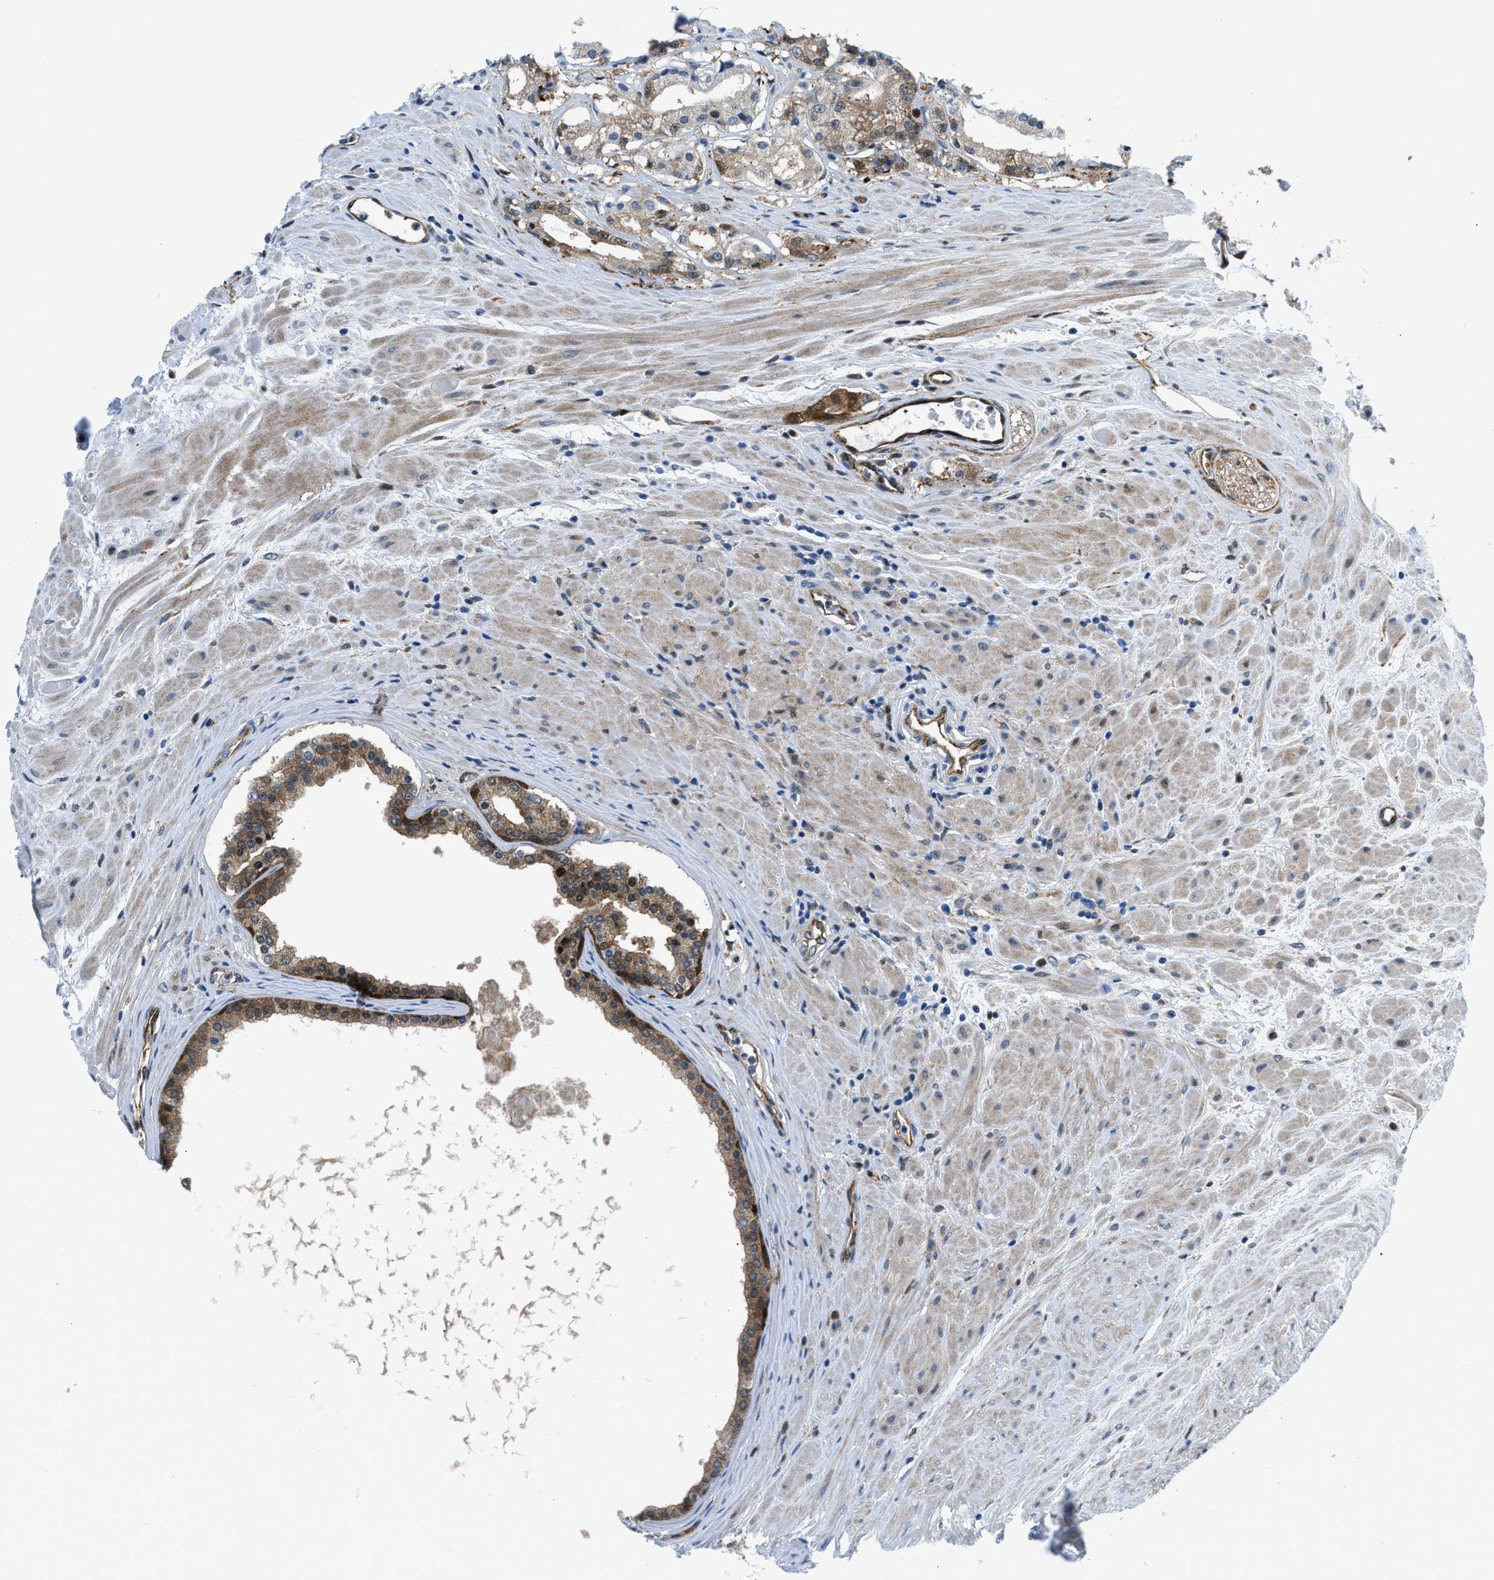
{"staining": {"intensity": "strong", "quantity": "25%-75%", "location": "cytoplasmic/membranous,nuclear"}, "tissue": "prostate cancer", "cell_type": "Tumor cells", "image_type": "cancer", "snomed": [{"axis": "morphology", "description": "Adenocarcinoma, Low grade"}, {"axis": "topography", "description": "Prostate"}], "caption": "Immunohistochemical staining of human adenocarcinoma (low-grade) (prostate) exhibits high levels of strong cytoplasmic/membranous and nuclear positivity in approximately 25%-75% of tumor cells. The staining was performed using DAB to visualize the protein expression in brown, while the nuclei were stained in blue with hematoxylin (Magnification: 20x).", "gene": "YWHAE", "patient": {"sex": "male", "age": 63}}